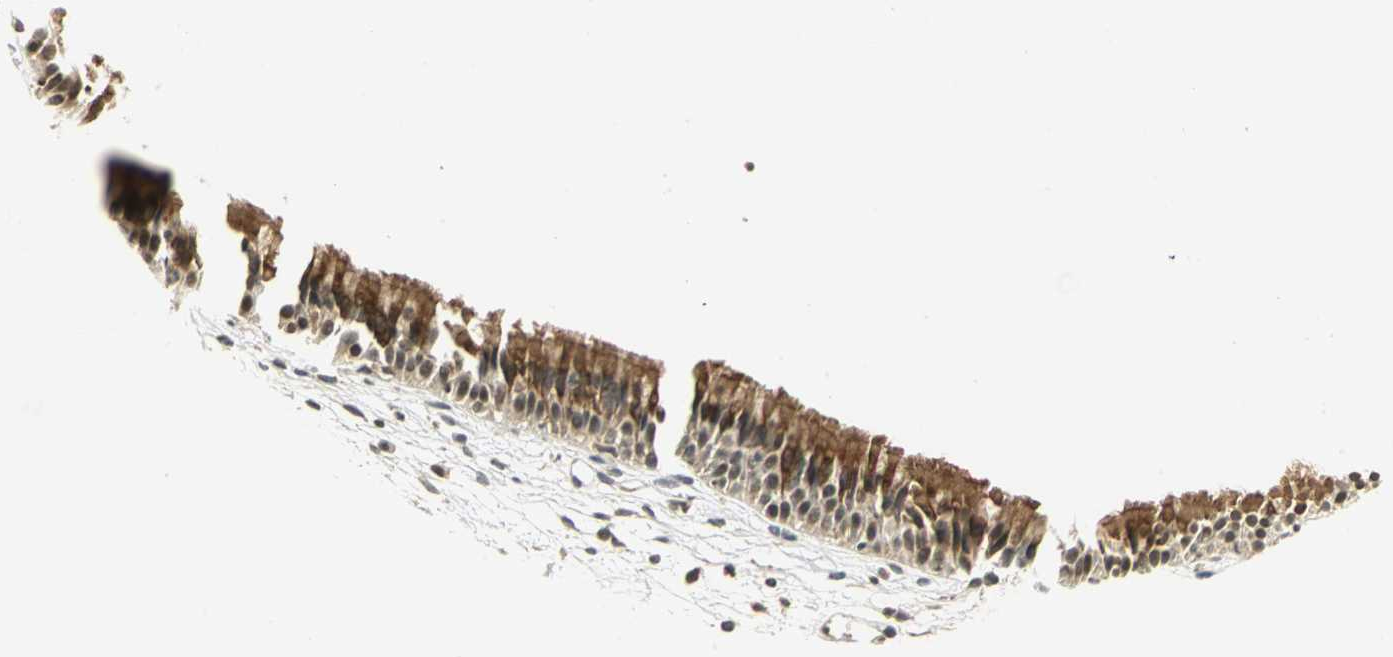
{"staining": {"intensity": "strong", "quantity": ">75%", "location": "cytoplasmic/membranous"}, "tissue": "nasopharynx", "cell_type": "Respiratory epithelial cells", "image_type": "normal", "snomed": [{"axis": "morphology", "description": "Normal tissue, NOS"}, {"axis": "topography", "description": "Nasopharynx"}], "caption": "Immunohistochemistry micrograph of unremarkable nasopharynx stained for a protein (brown), which displays high levels of strong cytoplasmic/membranous expression in about >75% of respiratory epithelial cells.", "gene": "CDC34", "patient": {"sex": "female", "age": 54}}